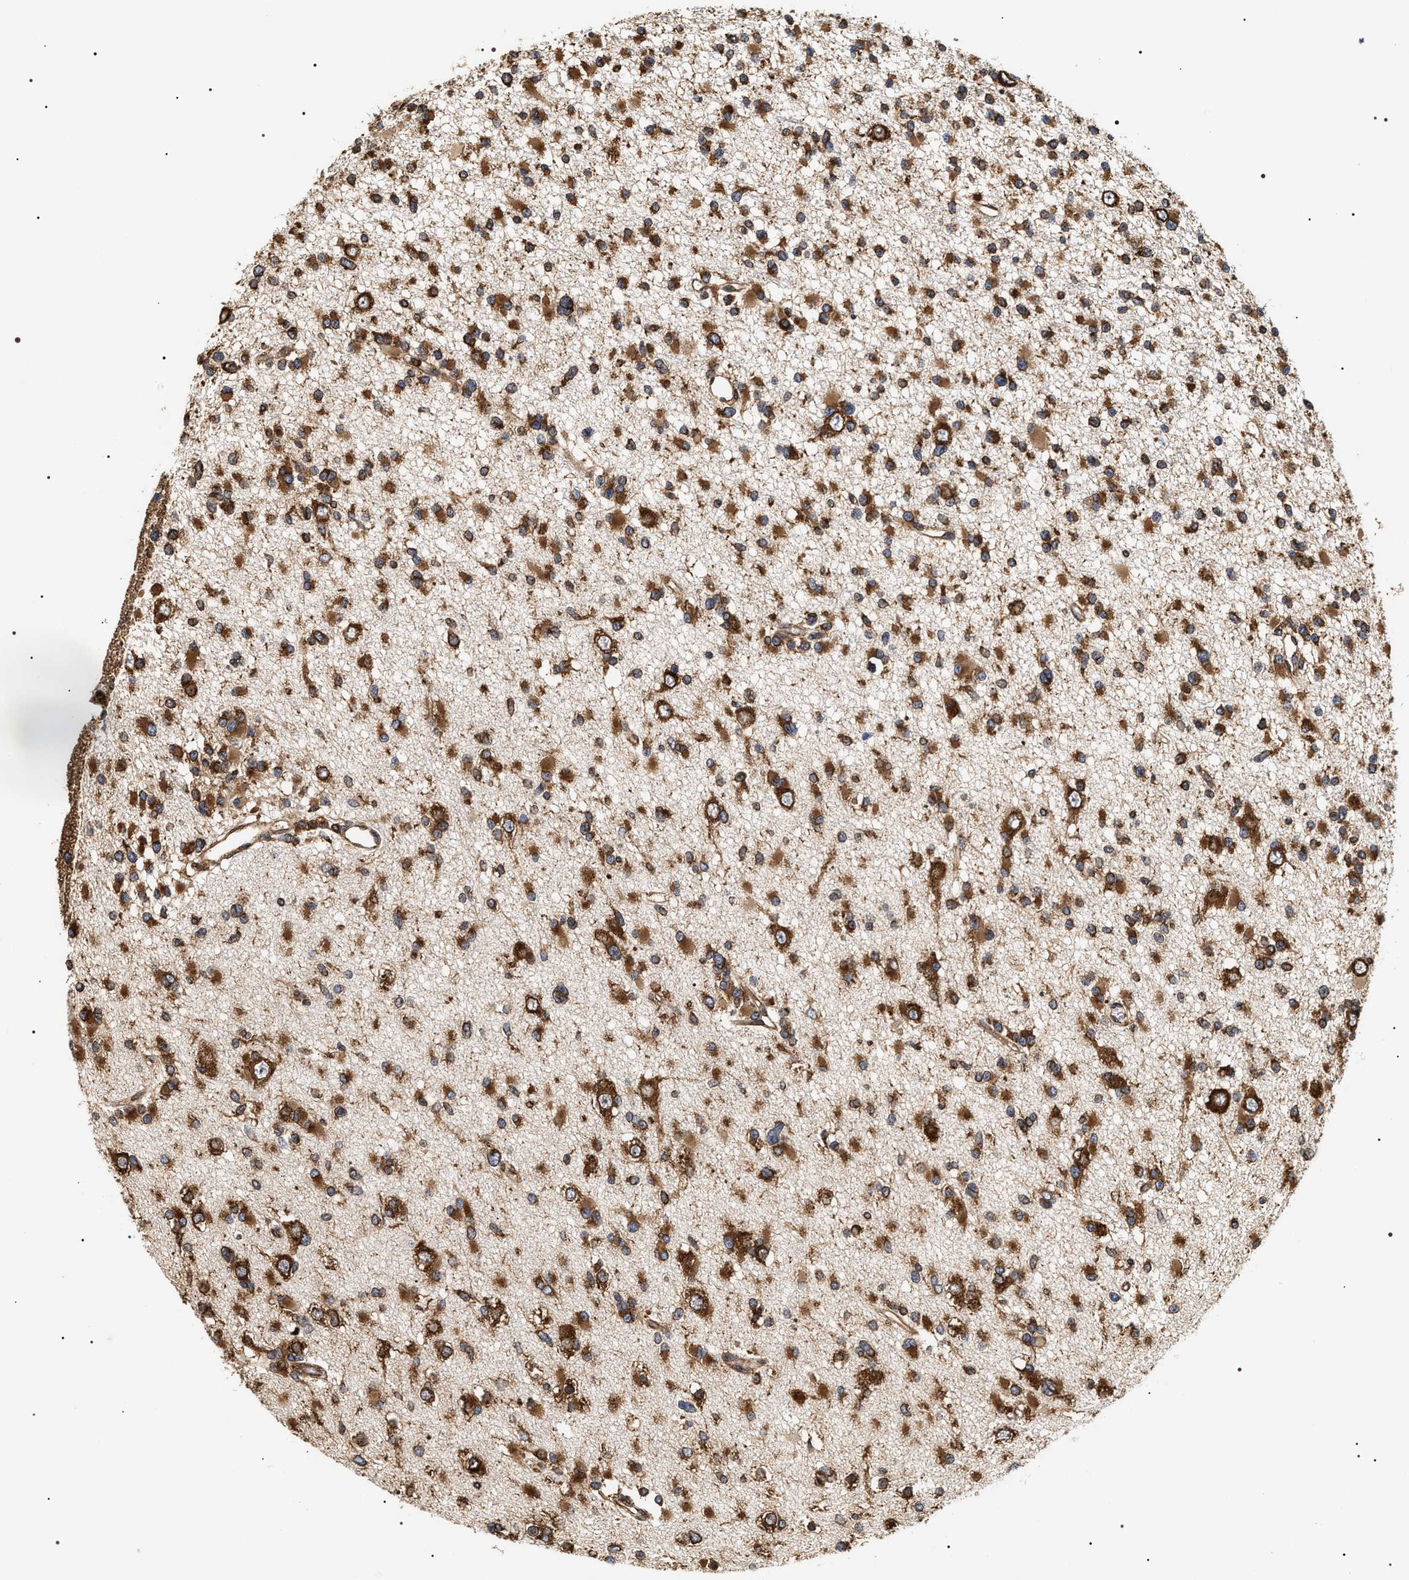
{"staining": {"intensity": "strong", "quantity": ">75%", "location": "cytoplasmic/membranous"}, "tissue": "glioma", "cell_type": "Tumor cells", "image_type": "cancer", "snomed": [{"axis": "morphology", "description": "Glioma, malignant, Low grade"}, {"axis": "topography", "description": "Brain"}], "caption": "Glioma stained with a protein marker demonstrates strong staining in tumor cells.", "gene": "SERBP1", "patient": {"sex": "female", "age": 22}}